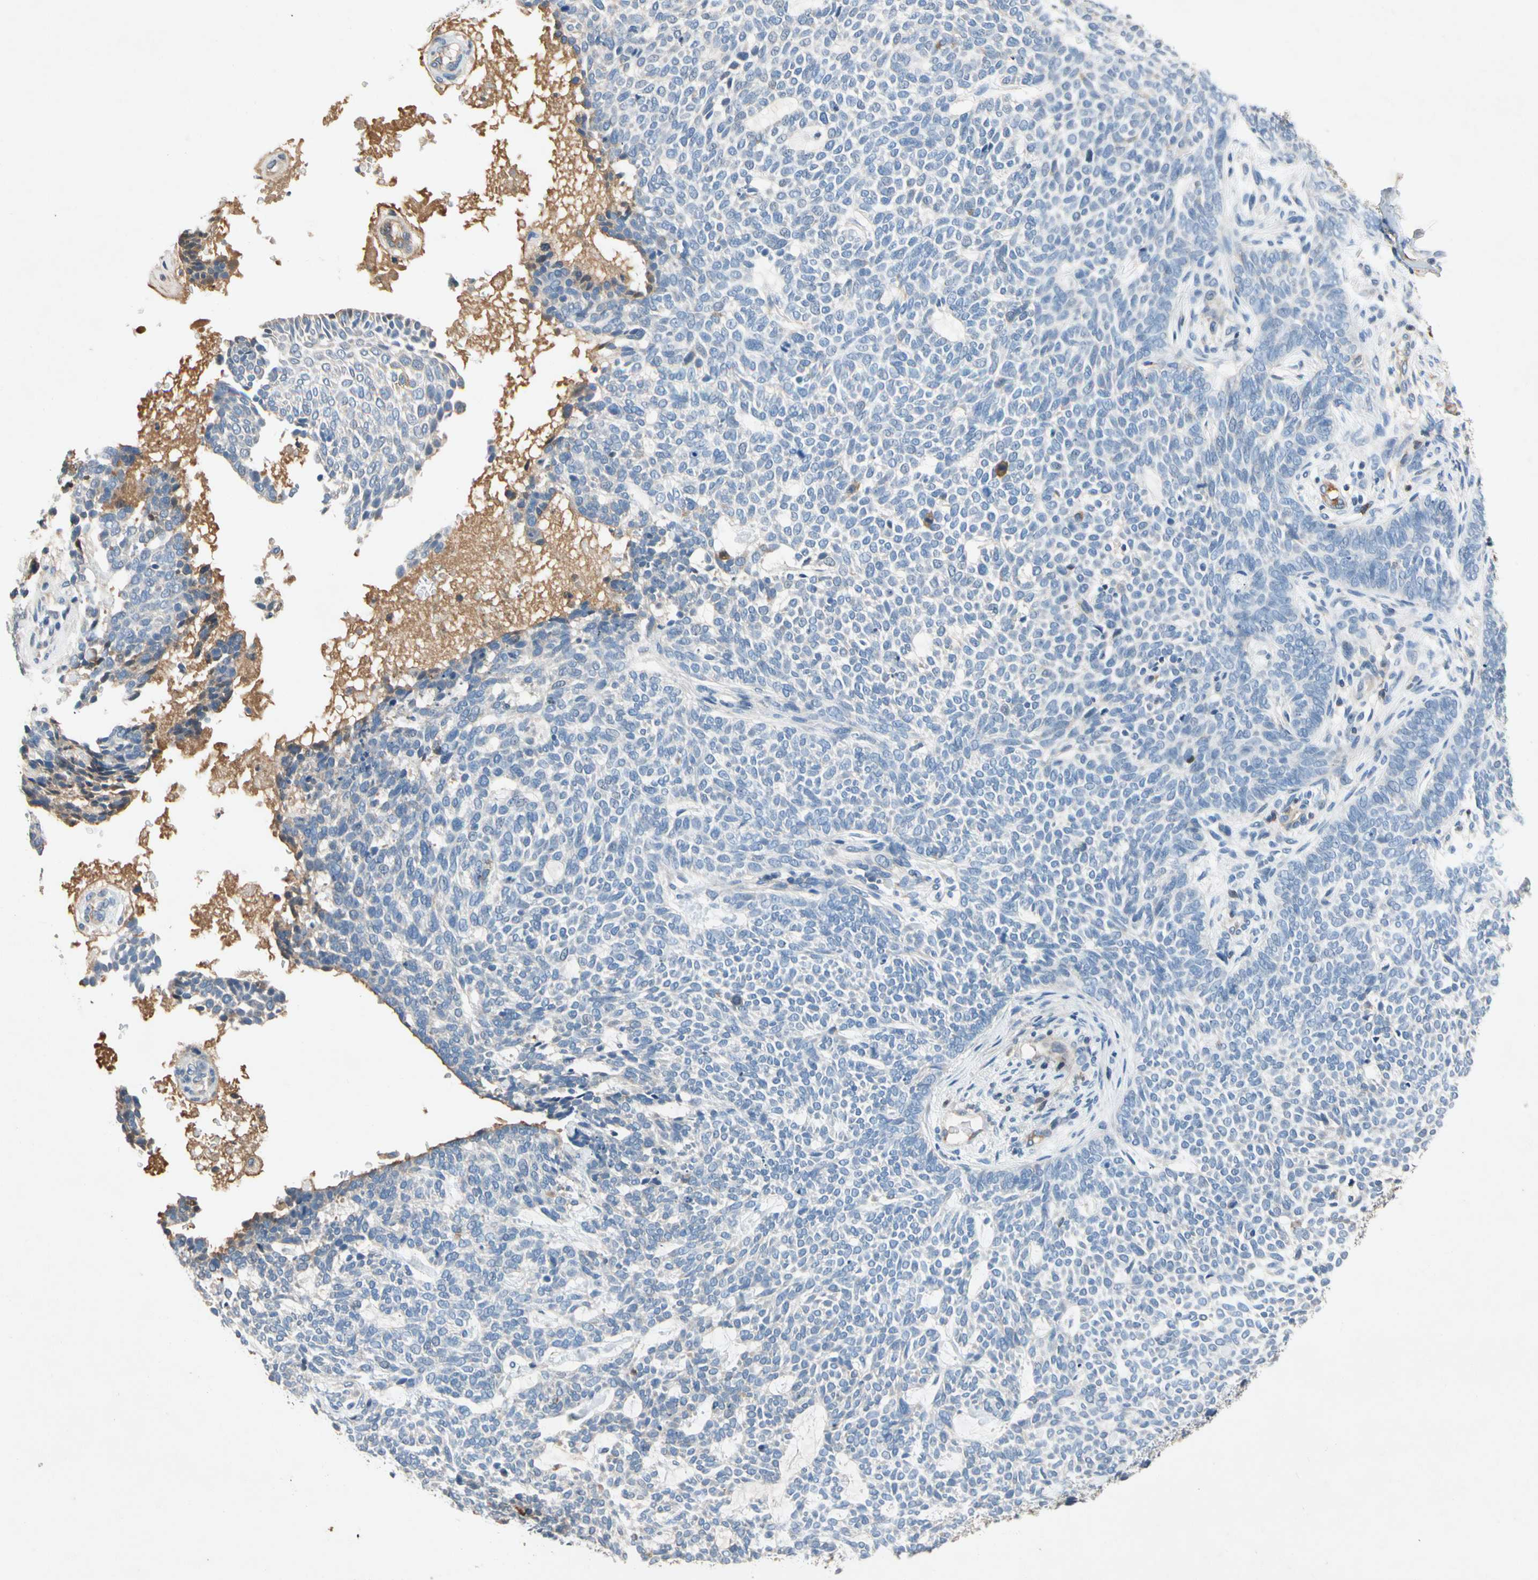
{"staining": {"intensity": "negative", "quantity": "none", "location": "none"}, "tissue": "skin cancer", "cell_type": "Tumor cells", "image_type": "cancer", "snomed": [{"axis": "morphology", "description": "Basal cell carcinoma"}, {"axis": "topography", "description": "Skin"}], "caption": "IHC of skin basal cell carcinoma demonstrates no staining in tumor cells.", "gene": "NDFIP2", "patient": {"sex": "male", "age": 87}}